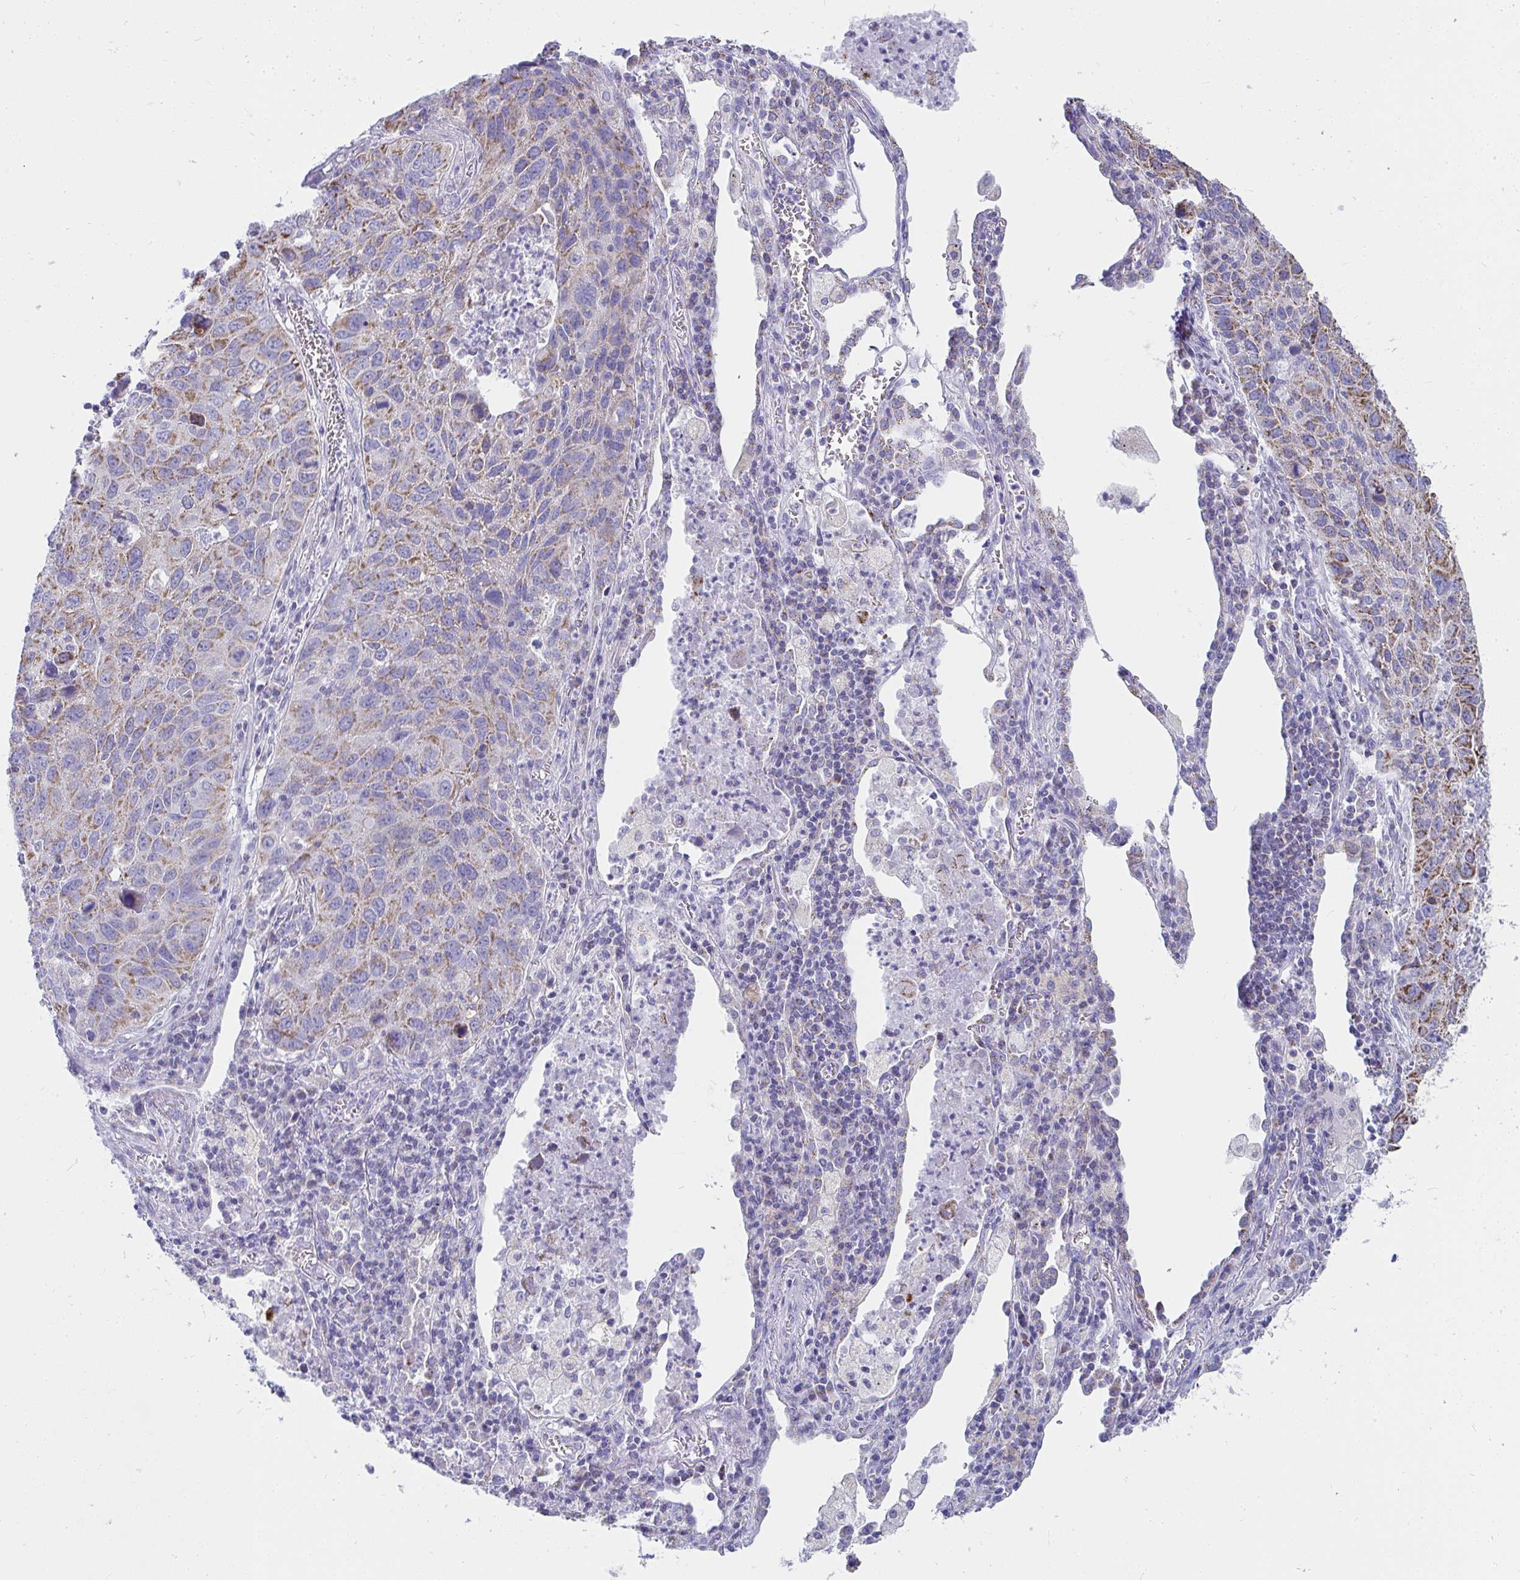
{"staining": {"intensity": "moderate", "quantity": "25%-75%", "location": "cytoplasmic/membranous"}, "tissue": "lung cancer", "cell_type": "Tumor cells", "image_type": "cancer", "snomed": [{"axis": "morphology", "description": "Squamous cell carcinoma, NOS"}, {"axis": "topography", "description": "Lung"}], "caption": "About 25%-75% of tumor cells in lung cancer display moderate cytoplasmic/membranous protein staining as visualized by brown immunohistochemical staining.", "gene": "SLC6A1", "patient": {"sex": "female", "age": 61}}